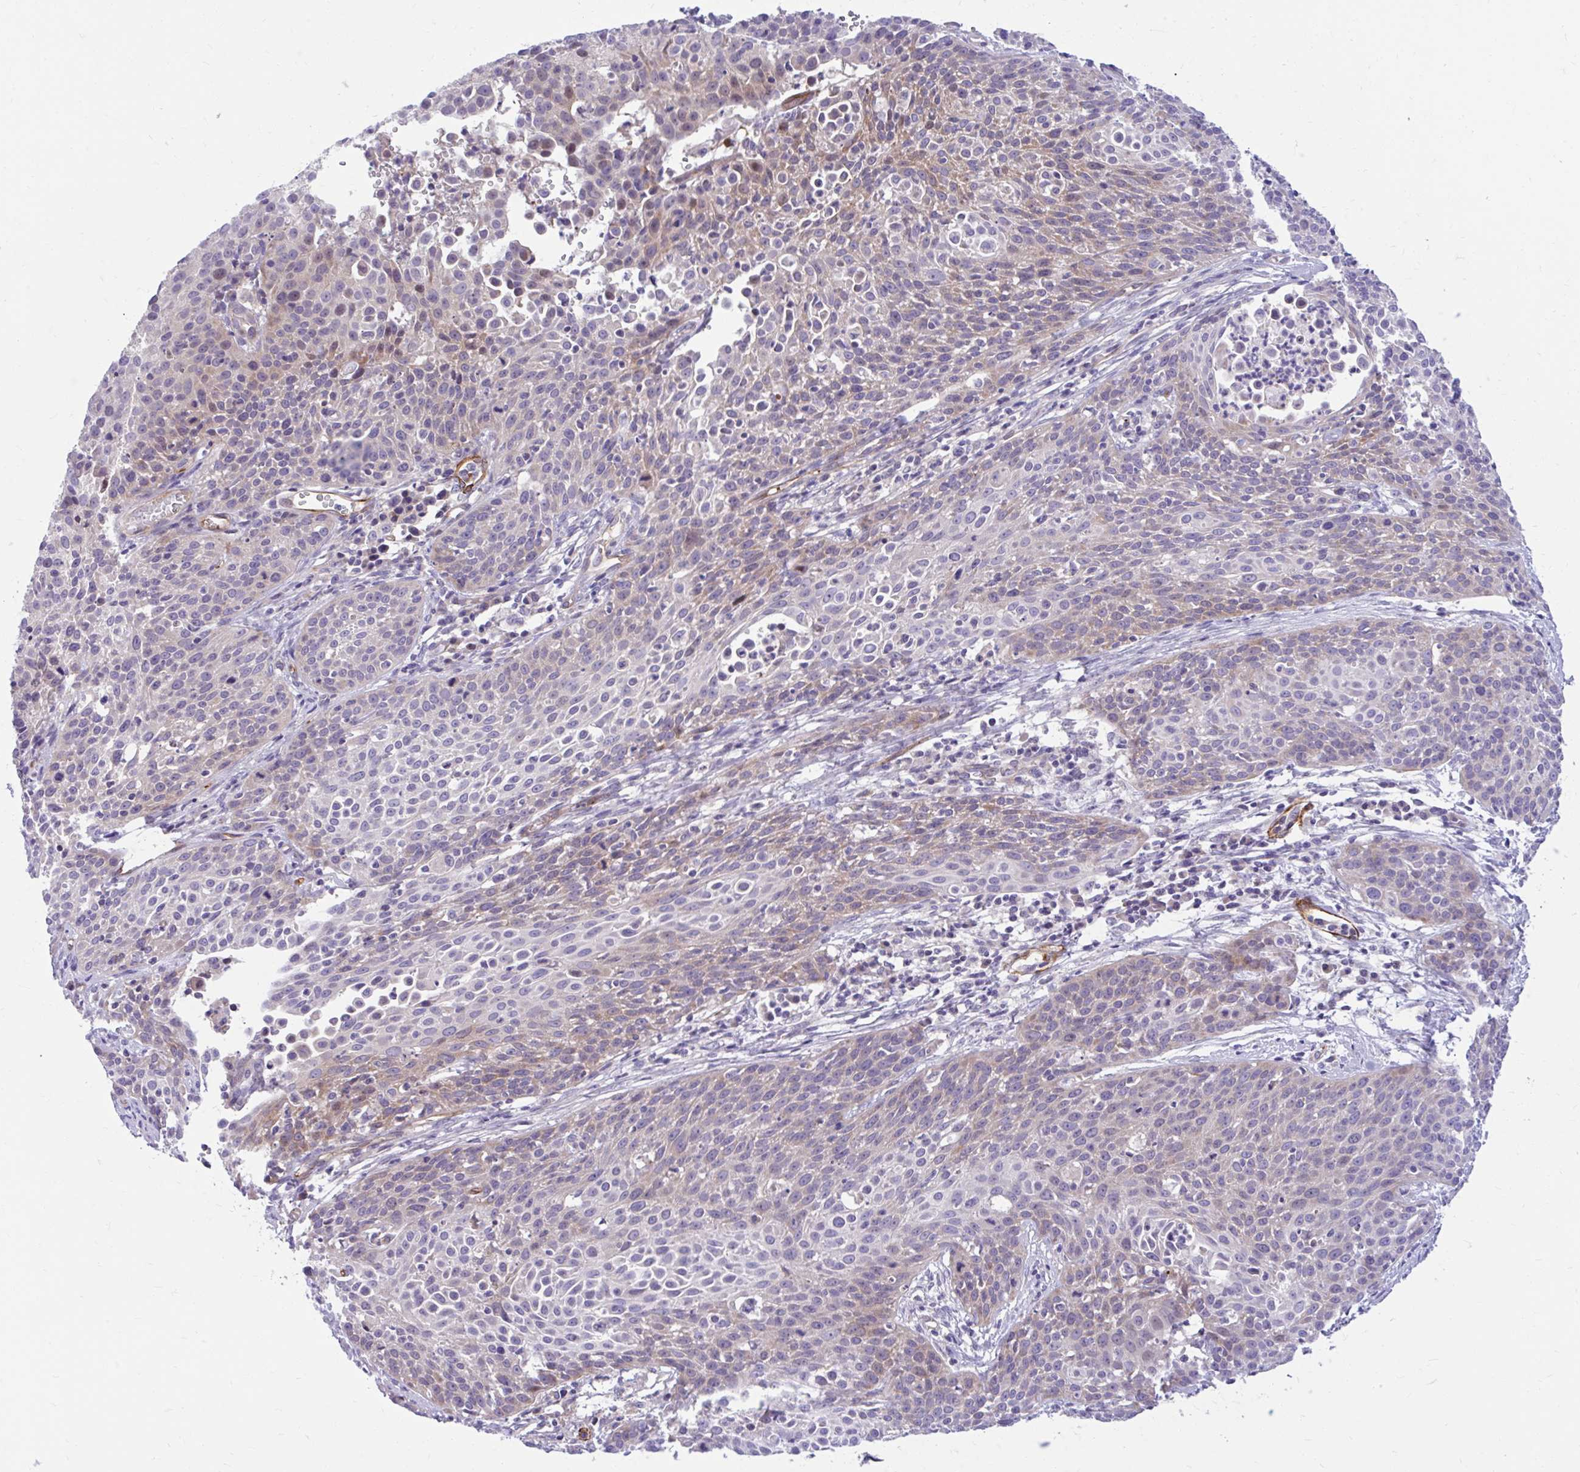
{"staining": {"intensity": "moderate", "quantity": "<25%", "location": "cytoplasmic/membranous,nuclear"}, "tissue": "cervical cancer", "cell_type": "Tumor cells", "image_type": "cancer", "snomed": [{"axis": "morphology", "description": "Squamous cell carcinoma, NOS"}, {"axis": "topography", "description": "Cervix"}], "caption": "Protein expression analysis of human cervical squamous cell carcinoma reveals moderate cytoplasmic/membranous and nuclear expression in approximately <25% of tumor cells.", "gene": "ESPNL", "patient": {"sex": "female", "age": 38}}